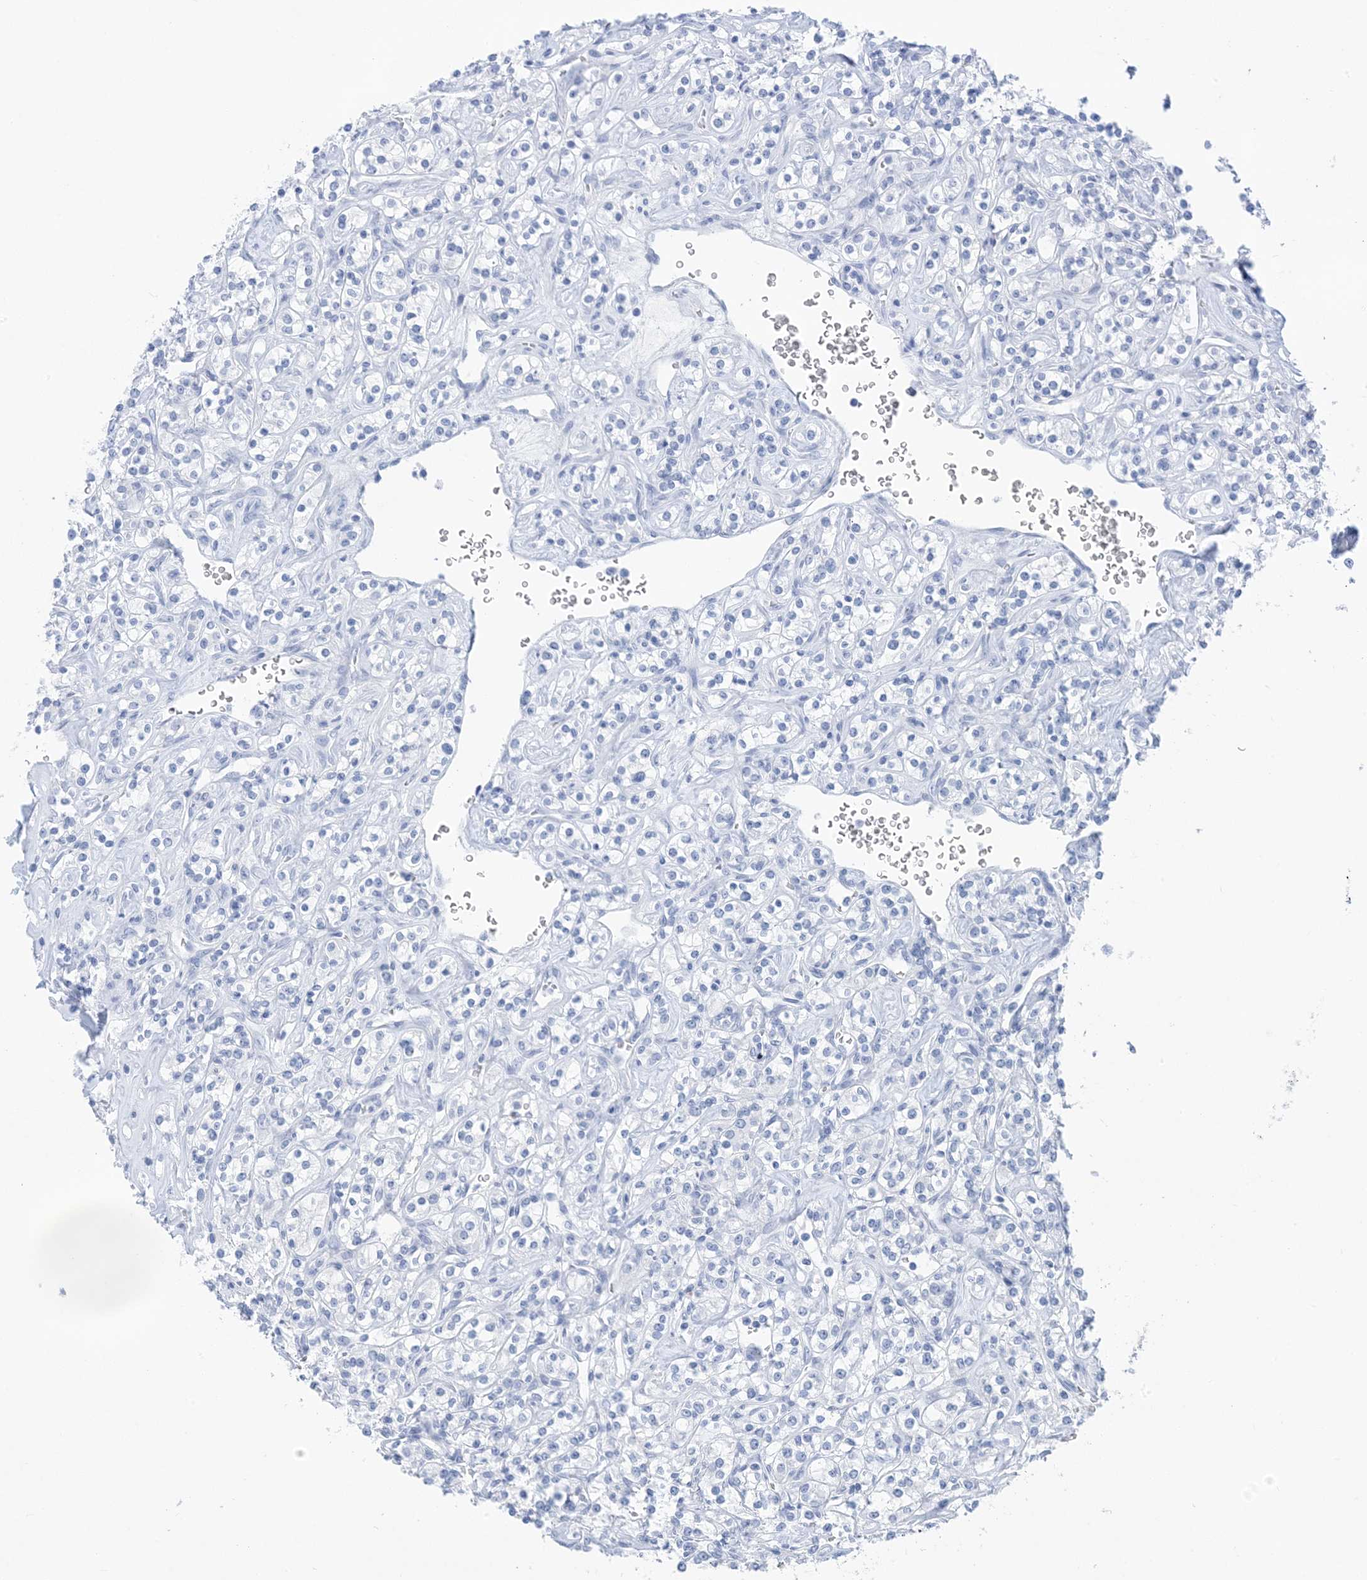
{"staining": {"intensity": "negative", "quantity": "none", "location": "none"}, "tissue": "renal cancer", "cell_type": "Tumor cells", "image_type": "cancer", "snomed": [{"axis": "morphology", "description": "Adenocarcinoma, NOS"}, {"axis": "topography", "description": "Kidney"}], "caption": "Renal cancer (adenocarcinoma) stained for a protein using immunohistochemistry (IHC) displays no expression tumor cells.", "gene": "SH3YL1", "patient": {"sex": "male", "age": 77}}